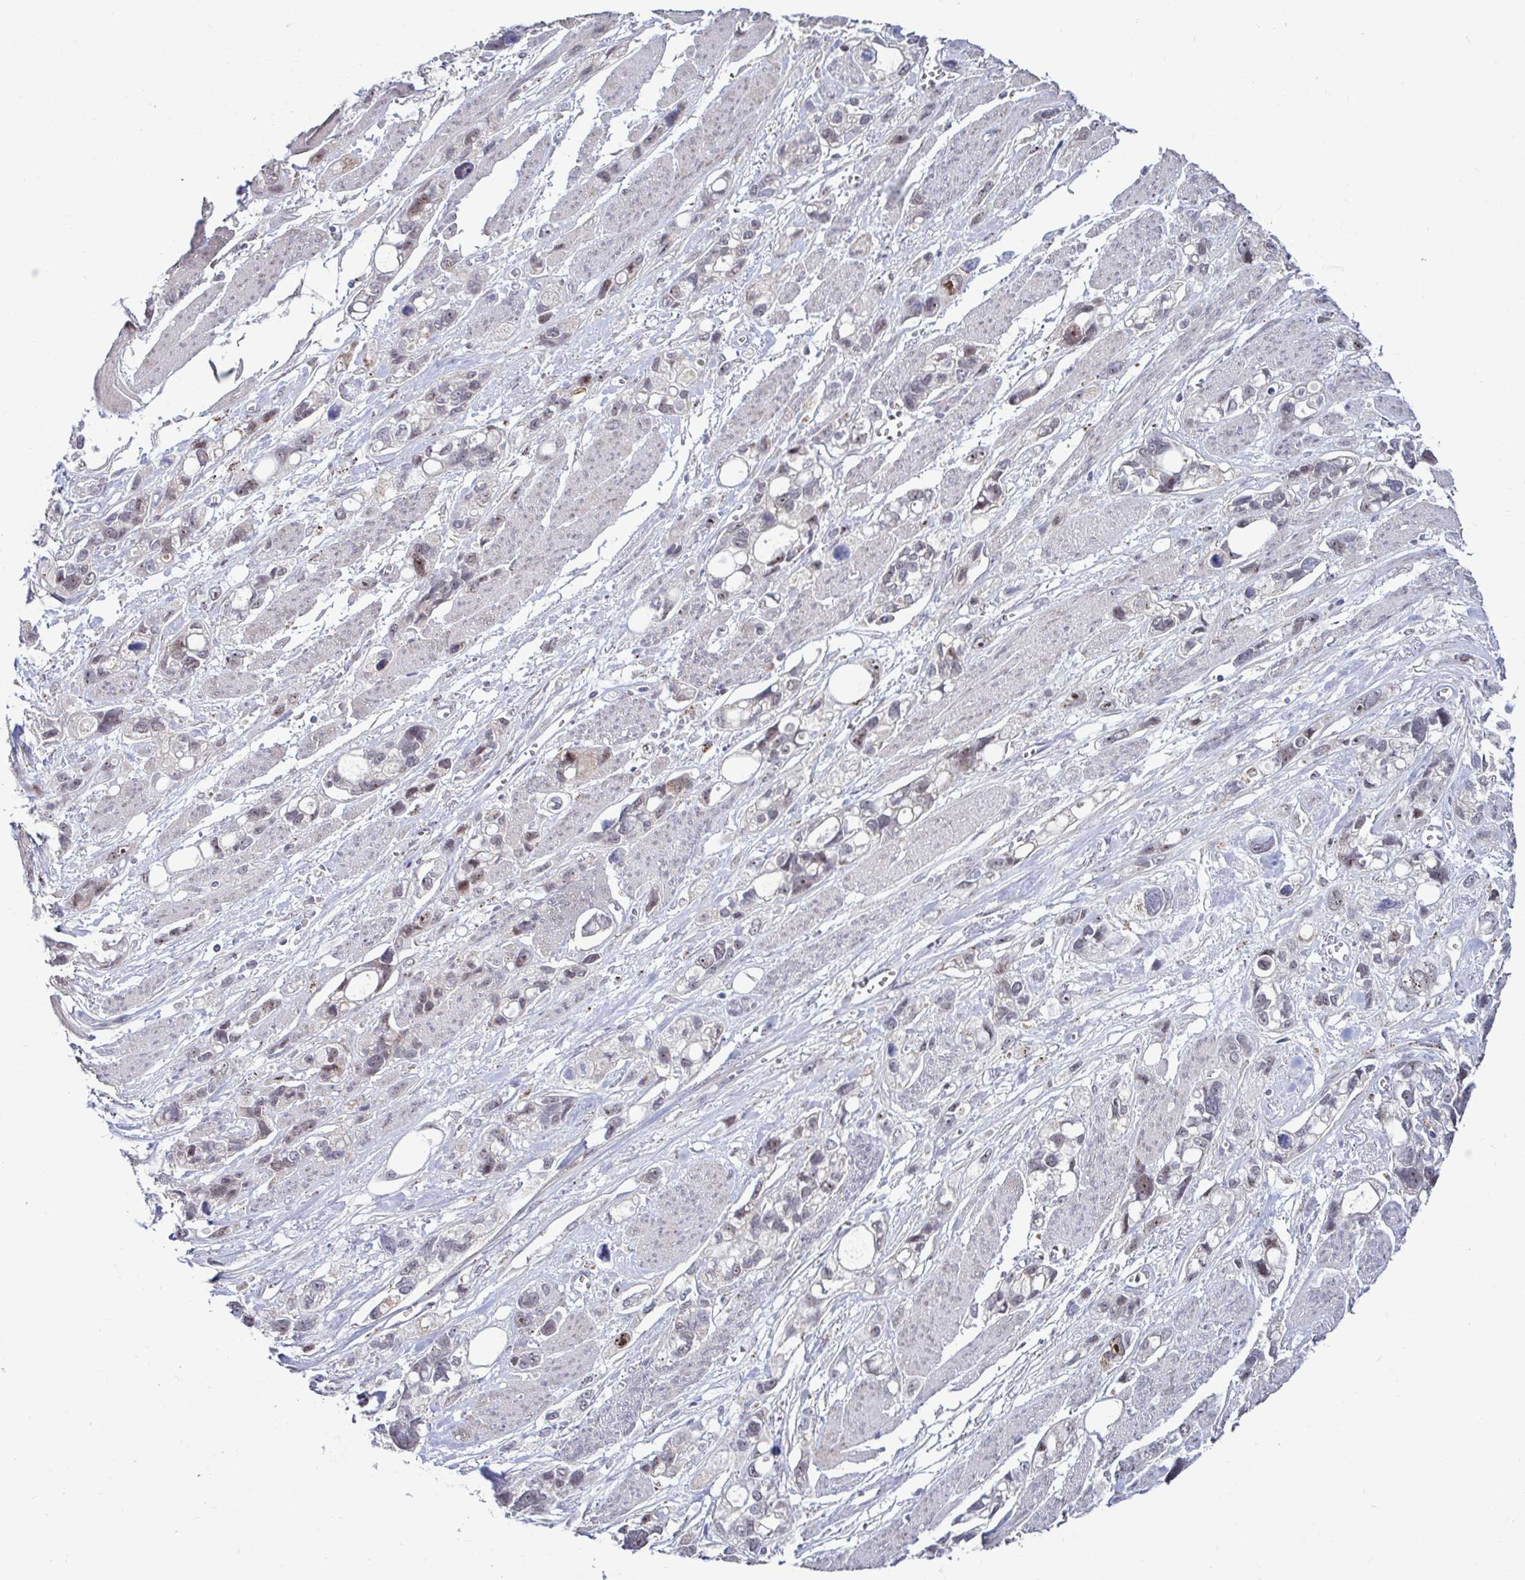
{"staining": {"intensity": "moderate", "quantity": "25%-75%", "location": "cytoplasmic/membranous"}, "tissue": "stomach cancer", "cell_type": "Tumor cells", "image_type": "cancer", "snomed": [{"axis": "morphology", "description": "Adenocarcinoma, NOS"}, {"axis": "topography", "description": "Stomach, upper"}], "caption": "The photomicrograph displays staining of stomach adenocarcinoma, revealing moderate cytoplasmic/membranous protein staining (brown color) within tumor cells.", "gene": "DZIP1", "patient": {"sex": "female", "age": 81}}